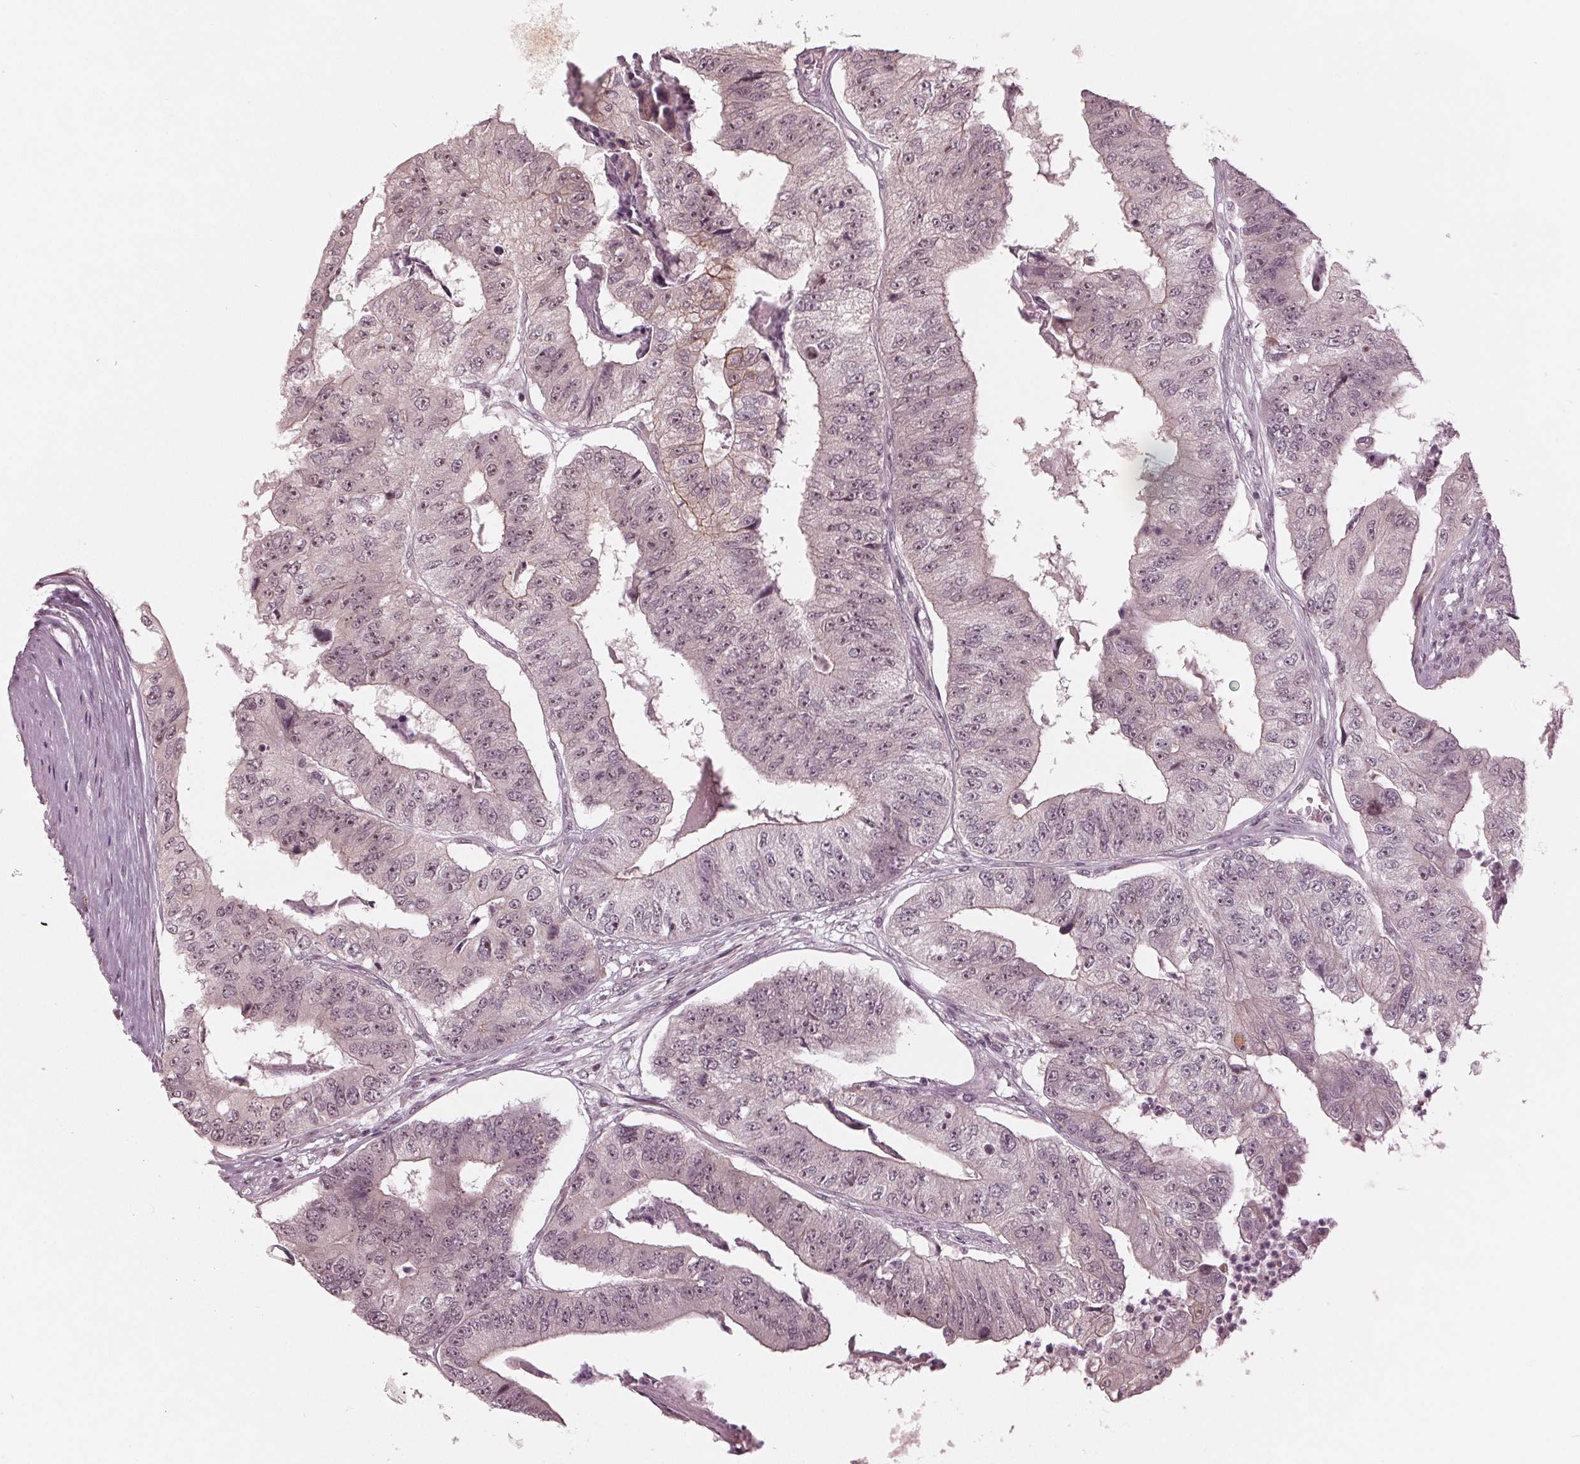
{"staining": {"intensity": "weak", "quantity": "25%-75%", "location": "nuclear"}, "tissue": "colorectal cancer", "cell_type": "Tumor cells", "image_type": "cancer", "snomed": [{"axis": "morphology", "description": "Adenocarcinoma, NOS"}, {"axis": "topography", "description": "Colon"}], "caption": "Protein expression by immunohistochemistry (IHC) exhibits weak nuclear expression in approximately 25%-75% of tumor cells in adenocarcinoma (colorectal). The protein is shown in brown color, while the nuclei are stained blue.", "gene": "SLX4", "patient": {"sex": "female", "age": 67}}